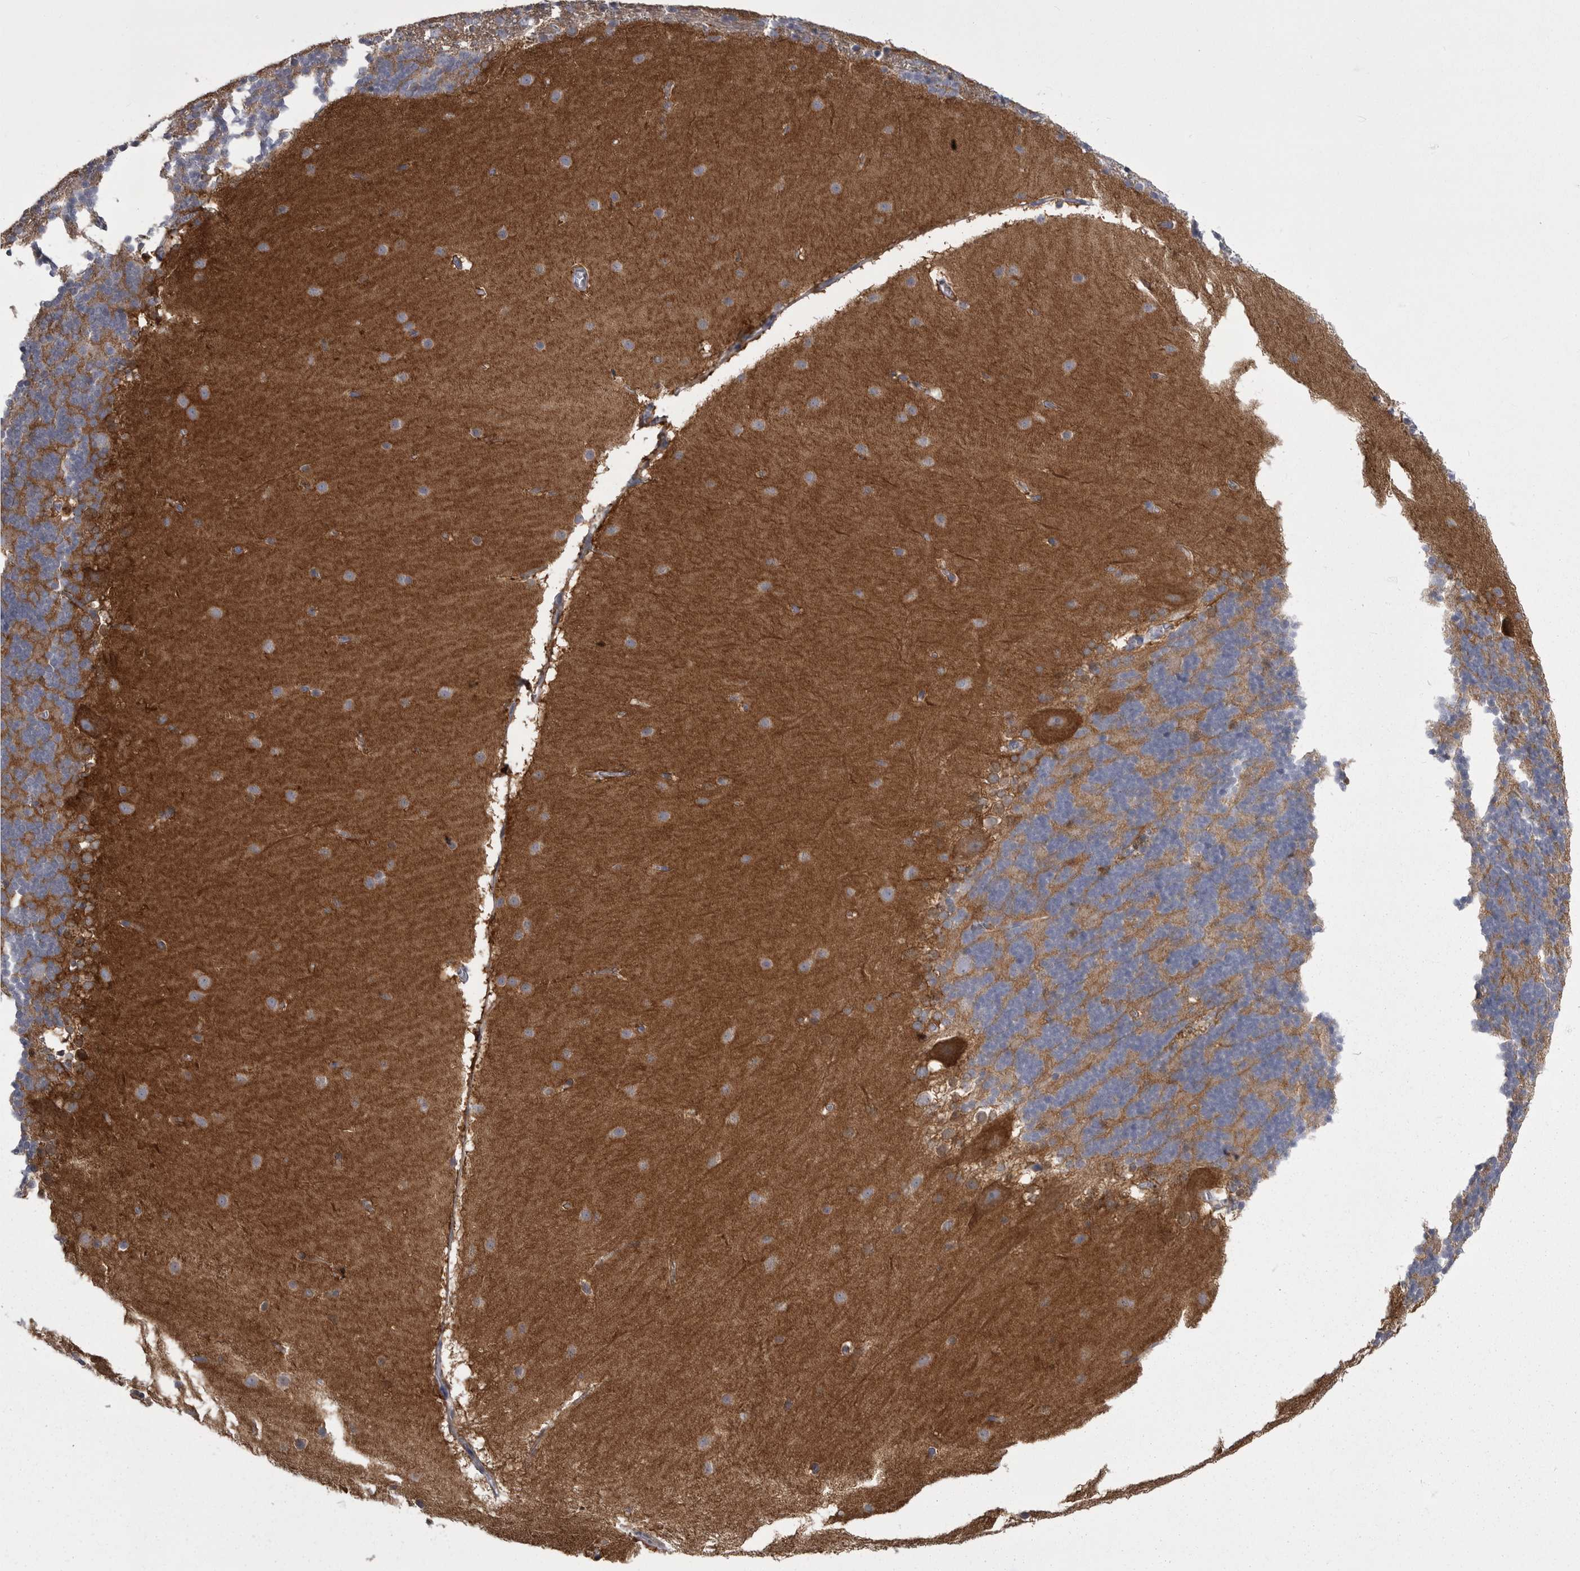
{"staining": {"intensity": "moderate", "quantity": "25%-75%", "location": "cytoplasmic/membranous"}, "tissue": "cerebellum", "cell_type": "Cells in granular layer", "image_type": "normal", "snomed": [{"axis": "morphology", "description": "Normal tissue, NOS"}, {"axis": "topography", "description": "Cerebellum"}], "caption": "Immunohistochemistry (IHC) micrograph of benign cerebellum: human cerebellum stained using IHC reveals medium levels of moderate protein expression localized specifically in the cytoplasmic/membranous of cells in granular layer, appearing as a cytoplasmic/membranous brown color.", "gene": "ANK2", "patient": {"sex": "female", "age": 19}}